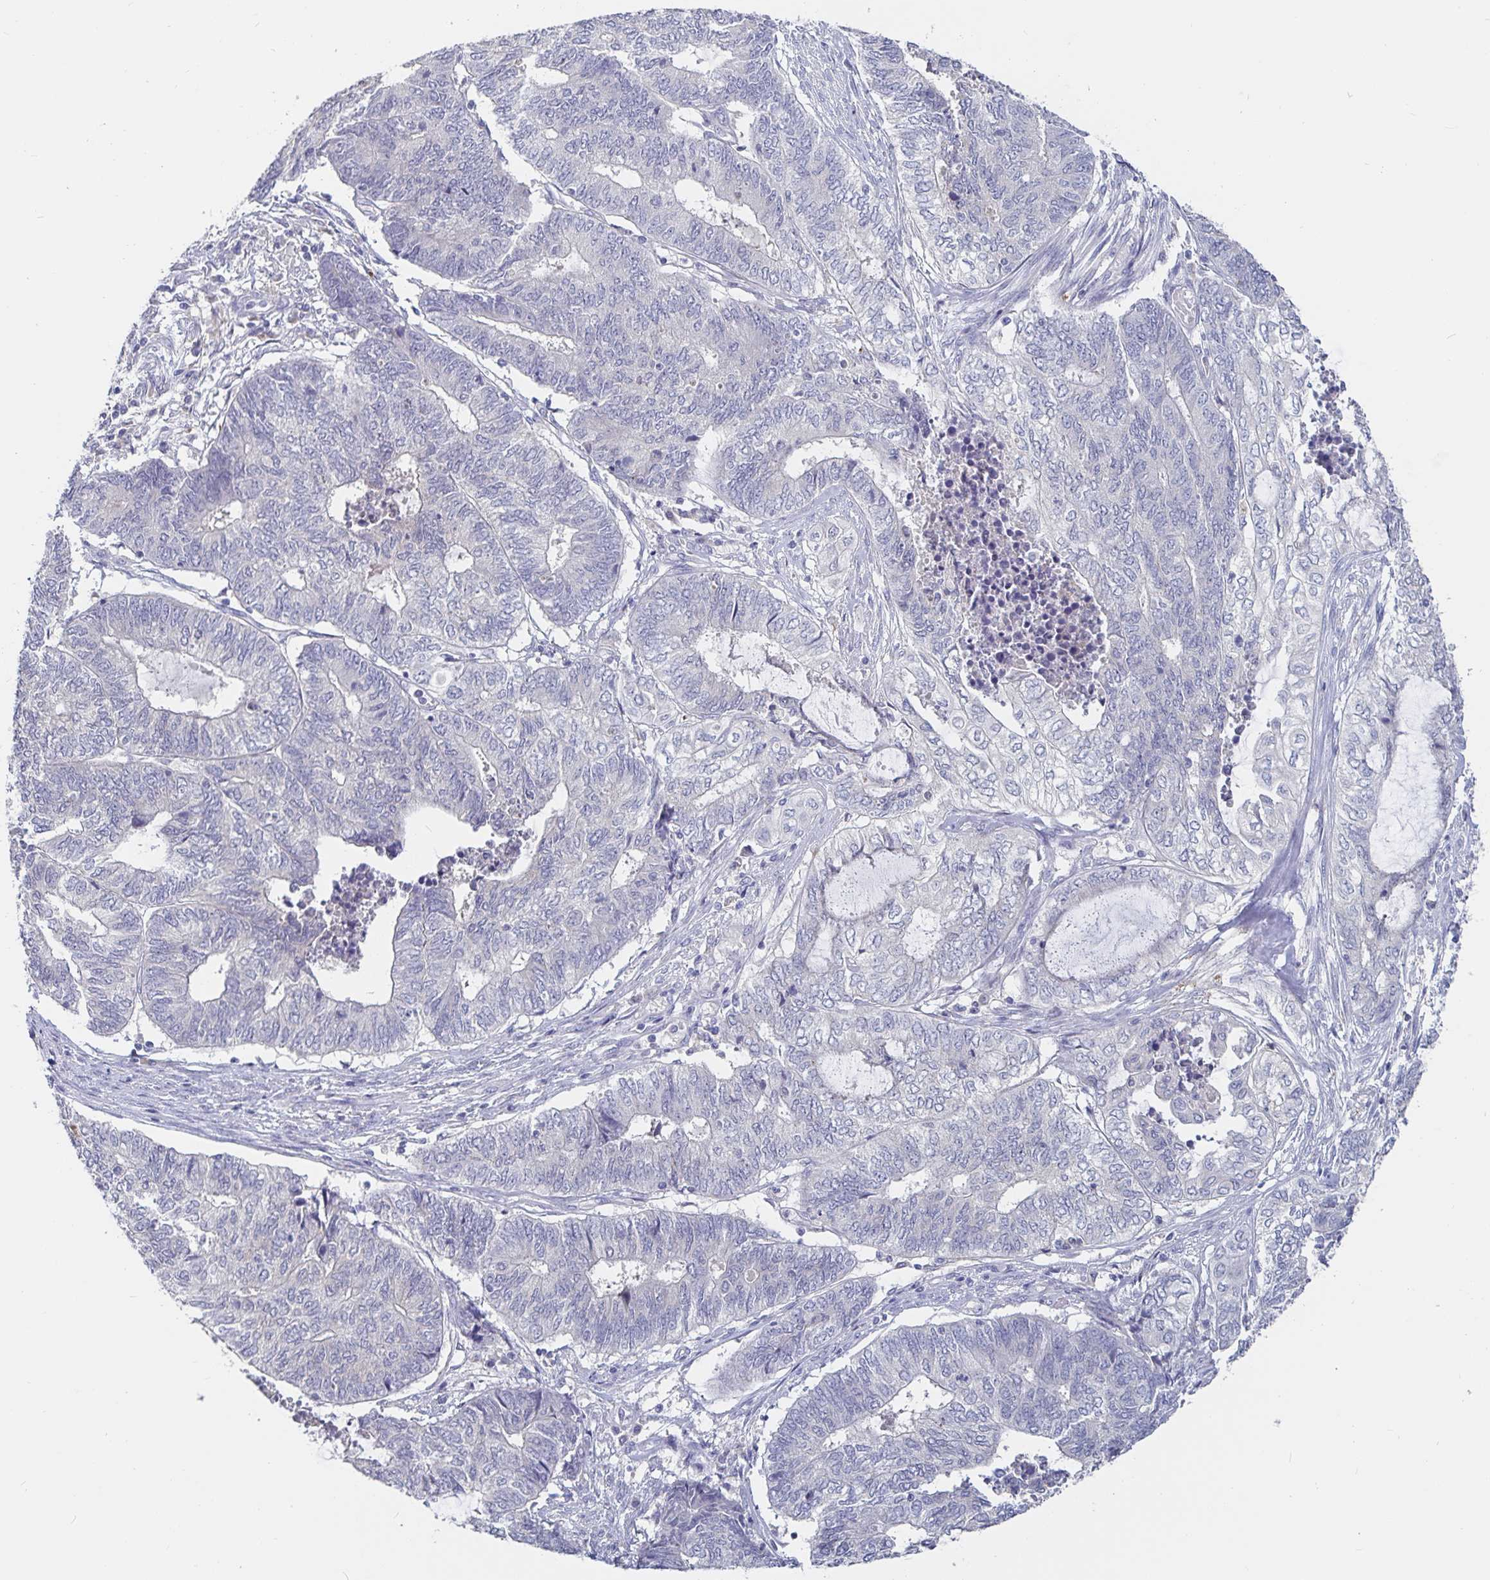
{"staining": {"intensity": "negative", "quantity": "none", "location": "none"}, "tissue": "endometrial cancer", "cell_type": "Tumor cells", "image_type": "cancer", "snomed": [{"axis": "morphology", "description": "Adenocarcinoma, NOS"}, {"axis": "topography", "description": "Uterus"}, {"axis": "topography", "description": "Endometrium"}], "caption": "Immunohistochemical staining of endometrial cancer (adenocarcinoma) reveals no significant expression in tumor cells.", "gene": "SPPL3", "patient": {"sex": "female", "age": 70}}